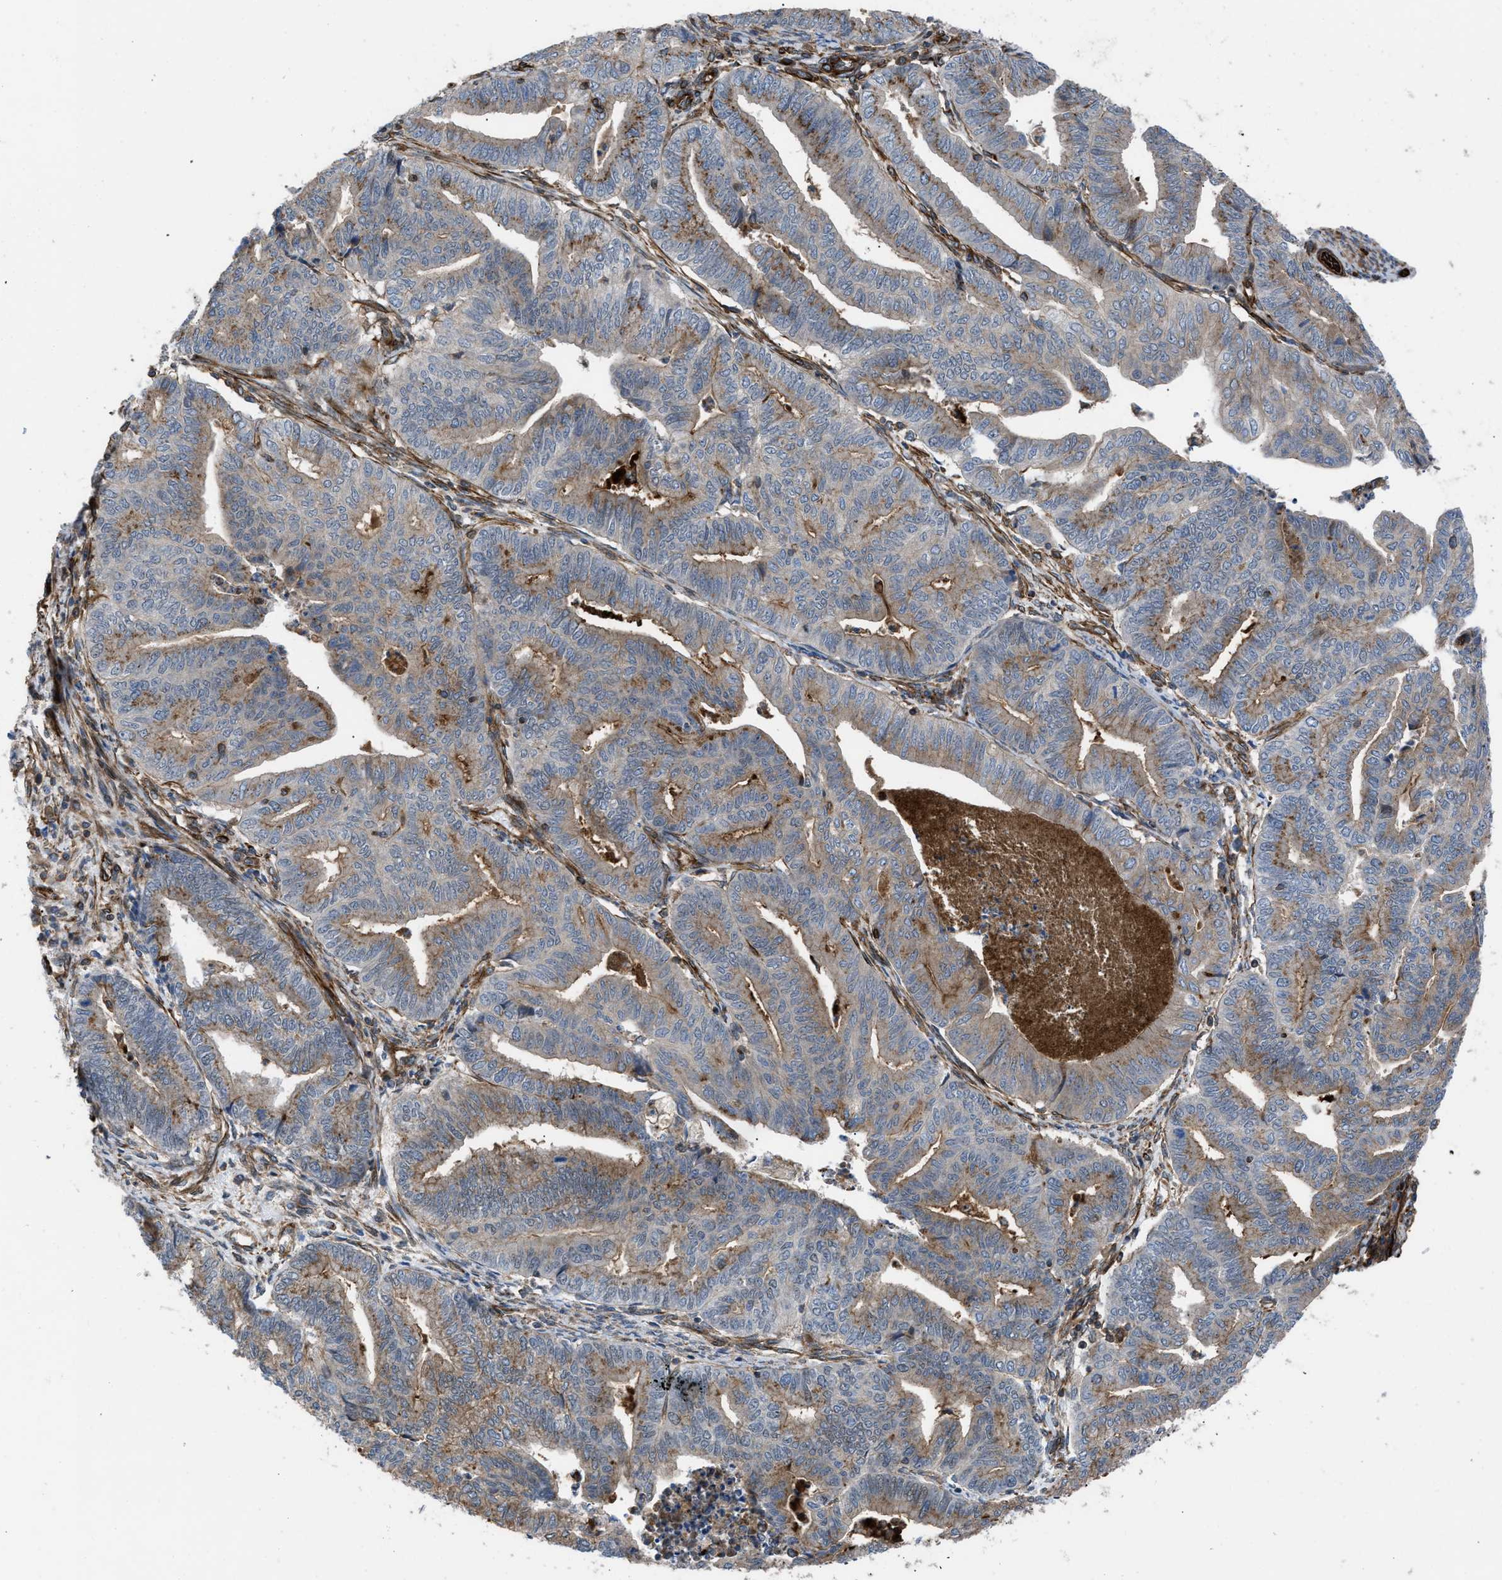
{"staining": {"intensity": "moderate", "quantity": "25%-75%", "location": "cytoplasmic/membranous"}, "tissue": "endometrial cancer", "cell_type": "Tumor cells", "image_type": "cancer", "snomed": [{"axis": "morphology", "description": "Adenocarcinoma, NOS"}, {"axis": "topography", "description": "Endometrium"}], "caption": "Adenocarcinoma (endometrial) stained with a protein marker exhibits moderate staining in tumor cells.", "gene": "PTPRE", "patient": {"sex": "female", "age": 79}}